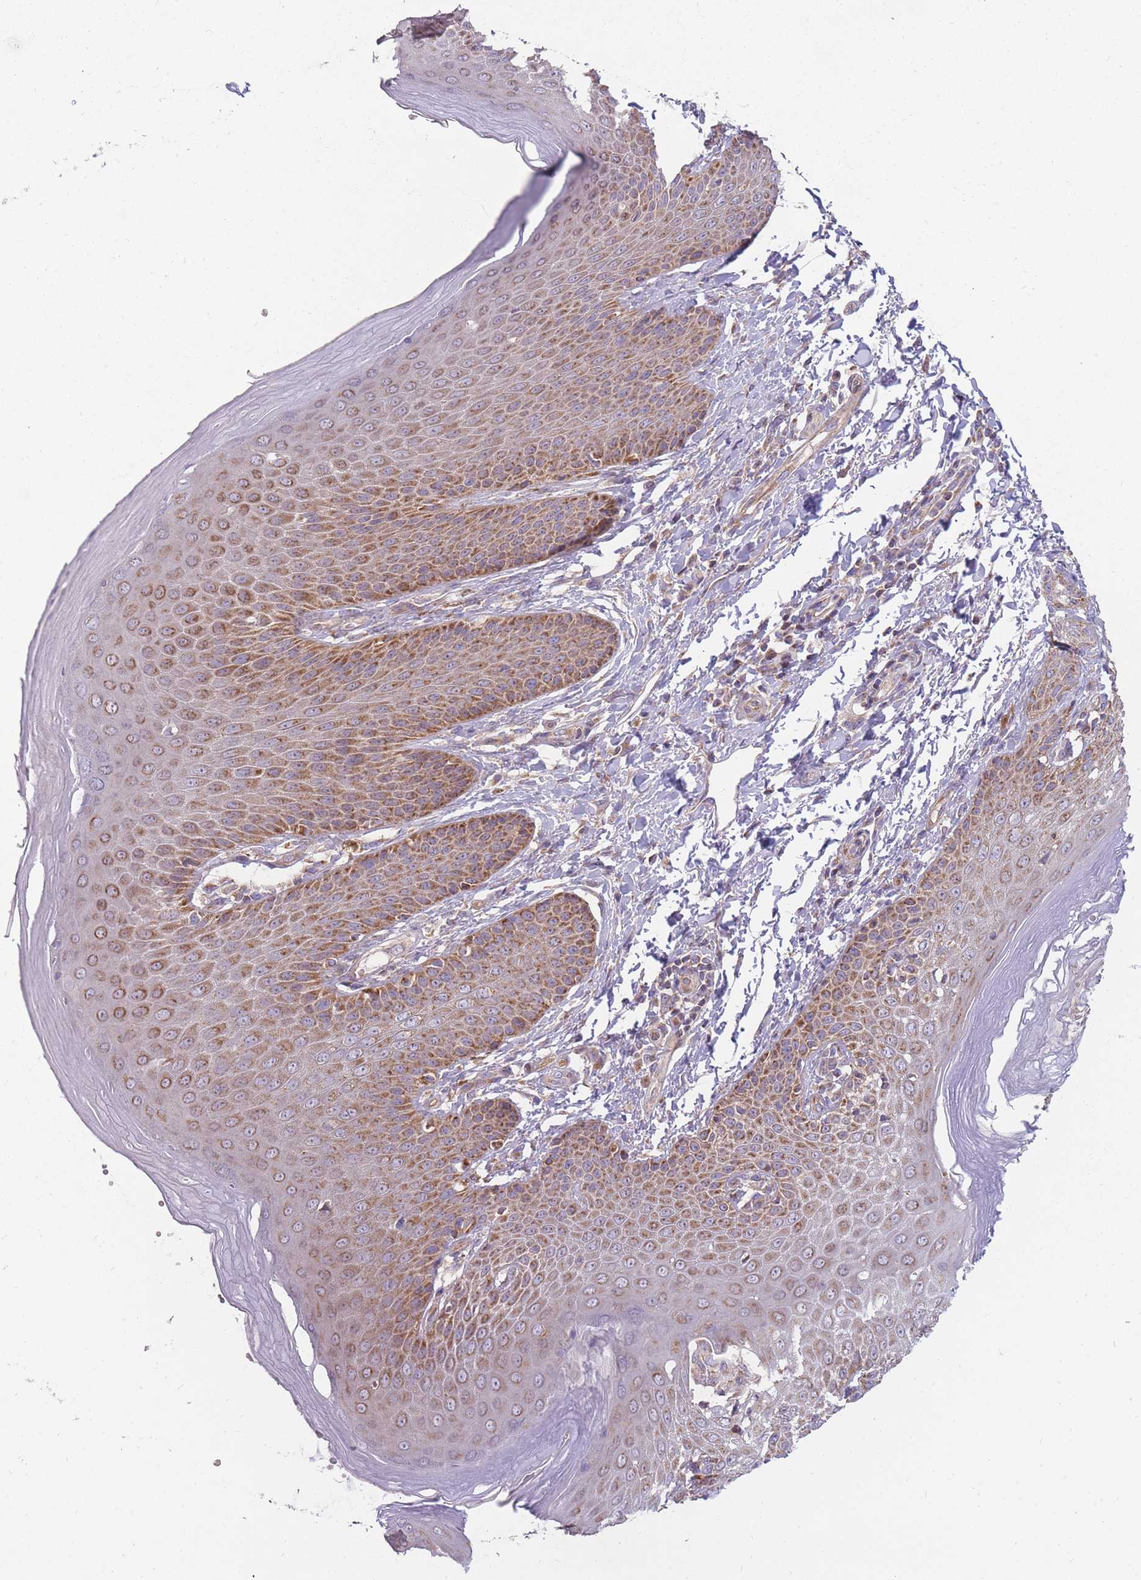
{"staining": {"intensity": "moderate", "quantity": "25%-75%", "location": "cytoplasmic/membranous"}, "tissue": "skin", "cell_type": "Epidermal cells", "image_type": "normal", "snomed": [{"axis": "morphology", "description": "Normal tissue, NOS"}, {"axis": "topography", "description": "Peripheral nerve tissue"}], "caption": "The image exhibits staining of normal skin, revealing moderate cytoplasmic/membranous protein expression (brown color) within epidermal cells. The staining was performed using DAB, with brown indicating positive protein expression. Nuclei are stained blue with hematoxylin.", "gene": "ENSG00000255639", "patient": {"sex": "male", "age": 51}}